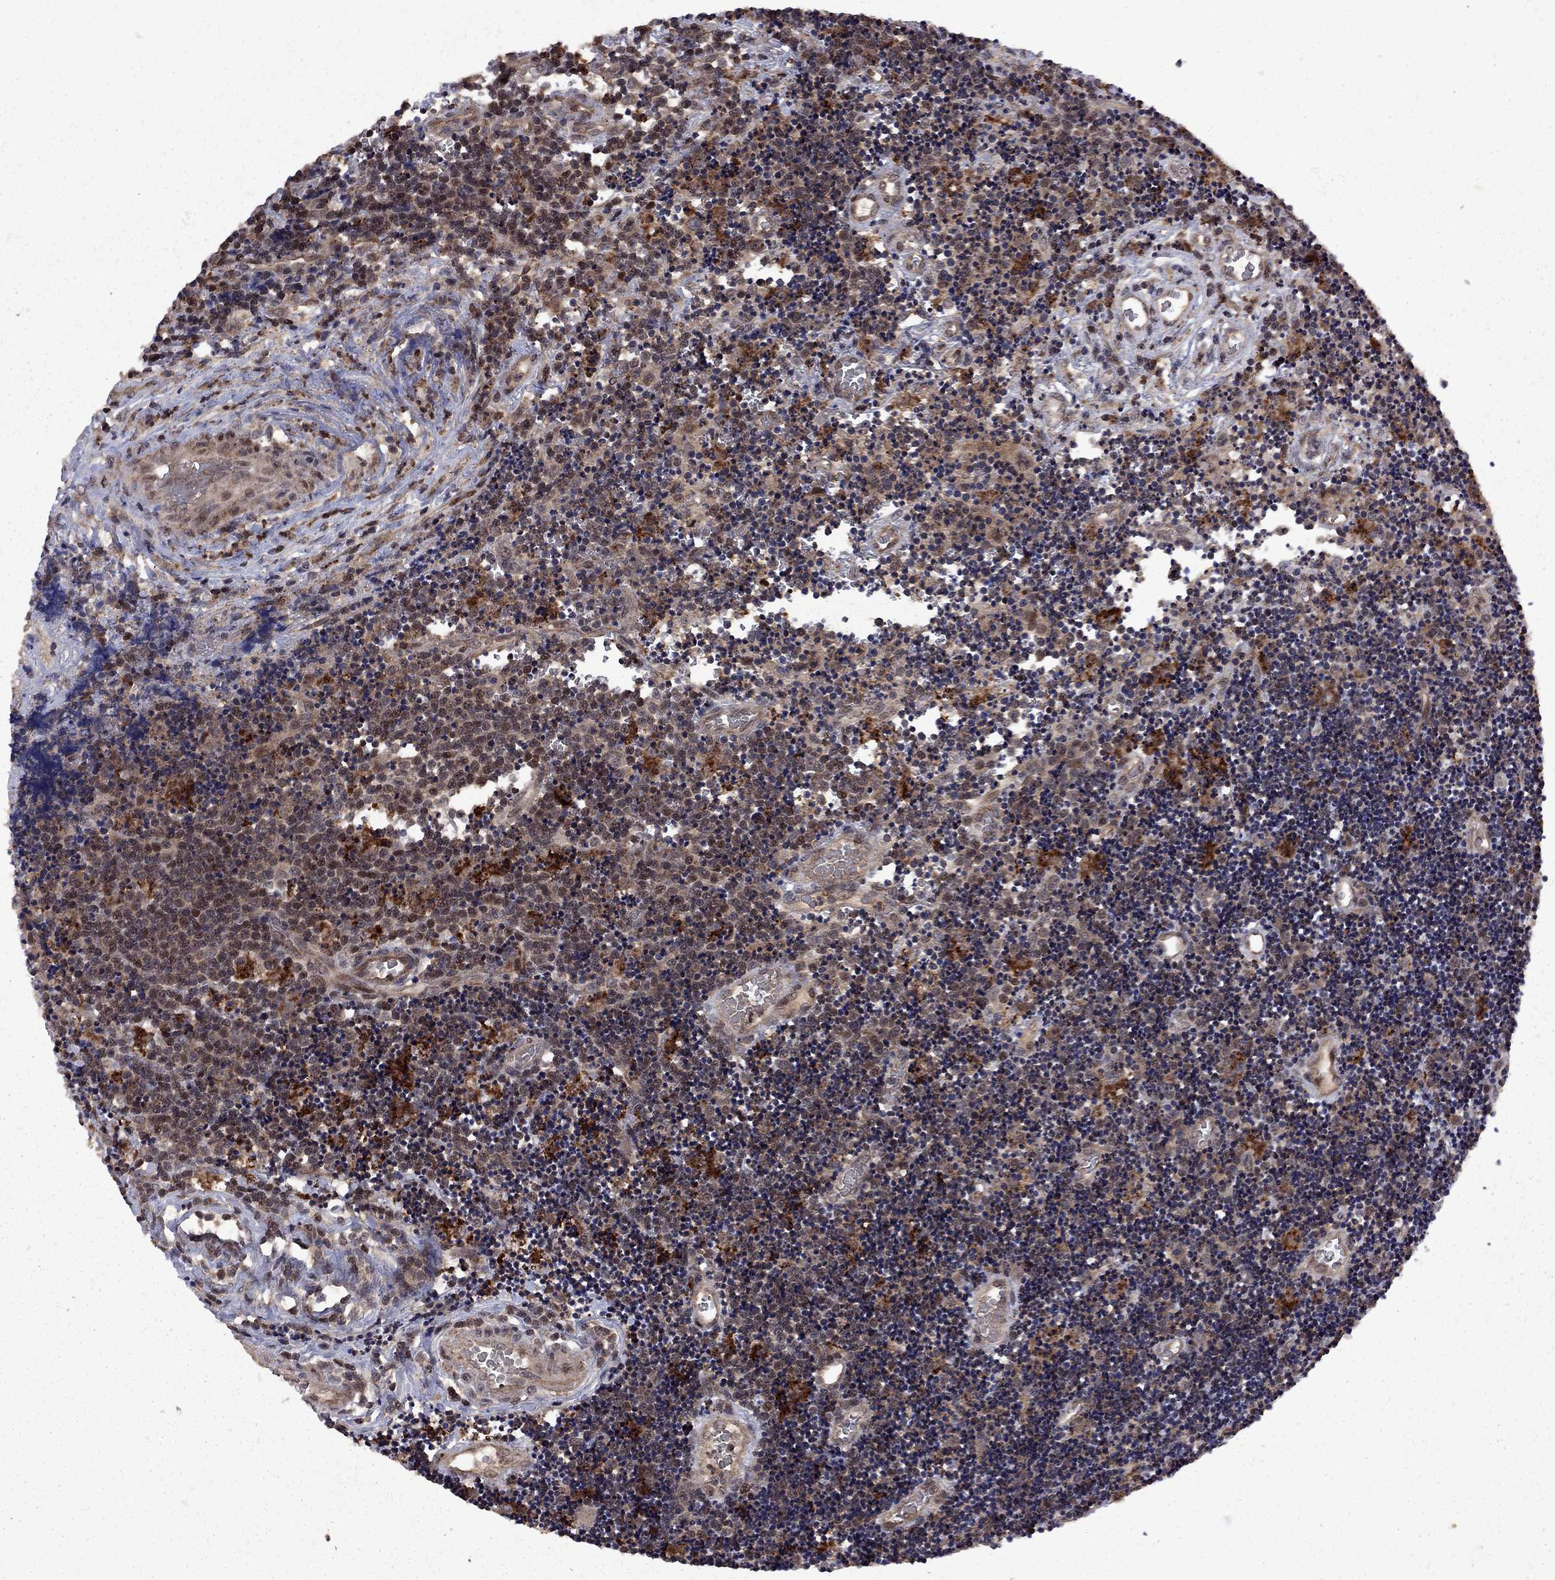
{"staining": {"intensity": "moderate", "quantity": "<25%", "location": "nuclear"}, "tissue": "lymphoma", "cell_type": "Tumor cells", "image_type": "cancer", "snomed": [{"axis": "morphology", "description": "Malignant lymphoma, non-Hodgkin's type, Low grade"}, {"axis": "topography", "description": "Brain"}], "caption": "A high-resolution histopathology image shows IHC staining of low-grade malignant lymphoma, non-Hodgkin's type, which reveals moderate nuclear positivity in about <25% of tumor cells.", "gene": "IPP", "patient": {"sex": "female", "age": 66}}